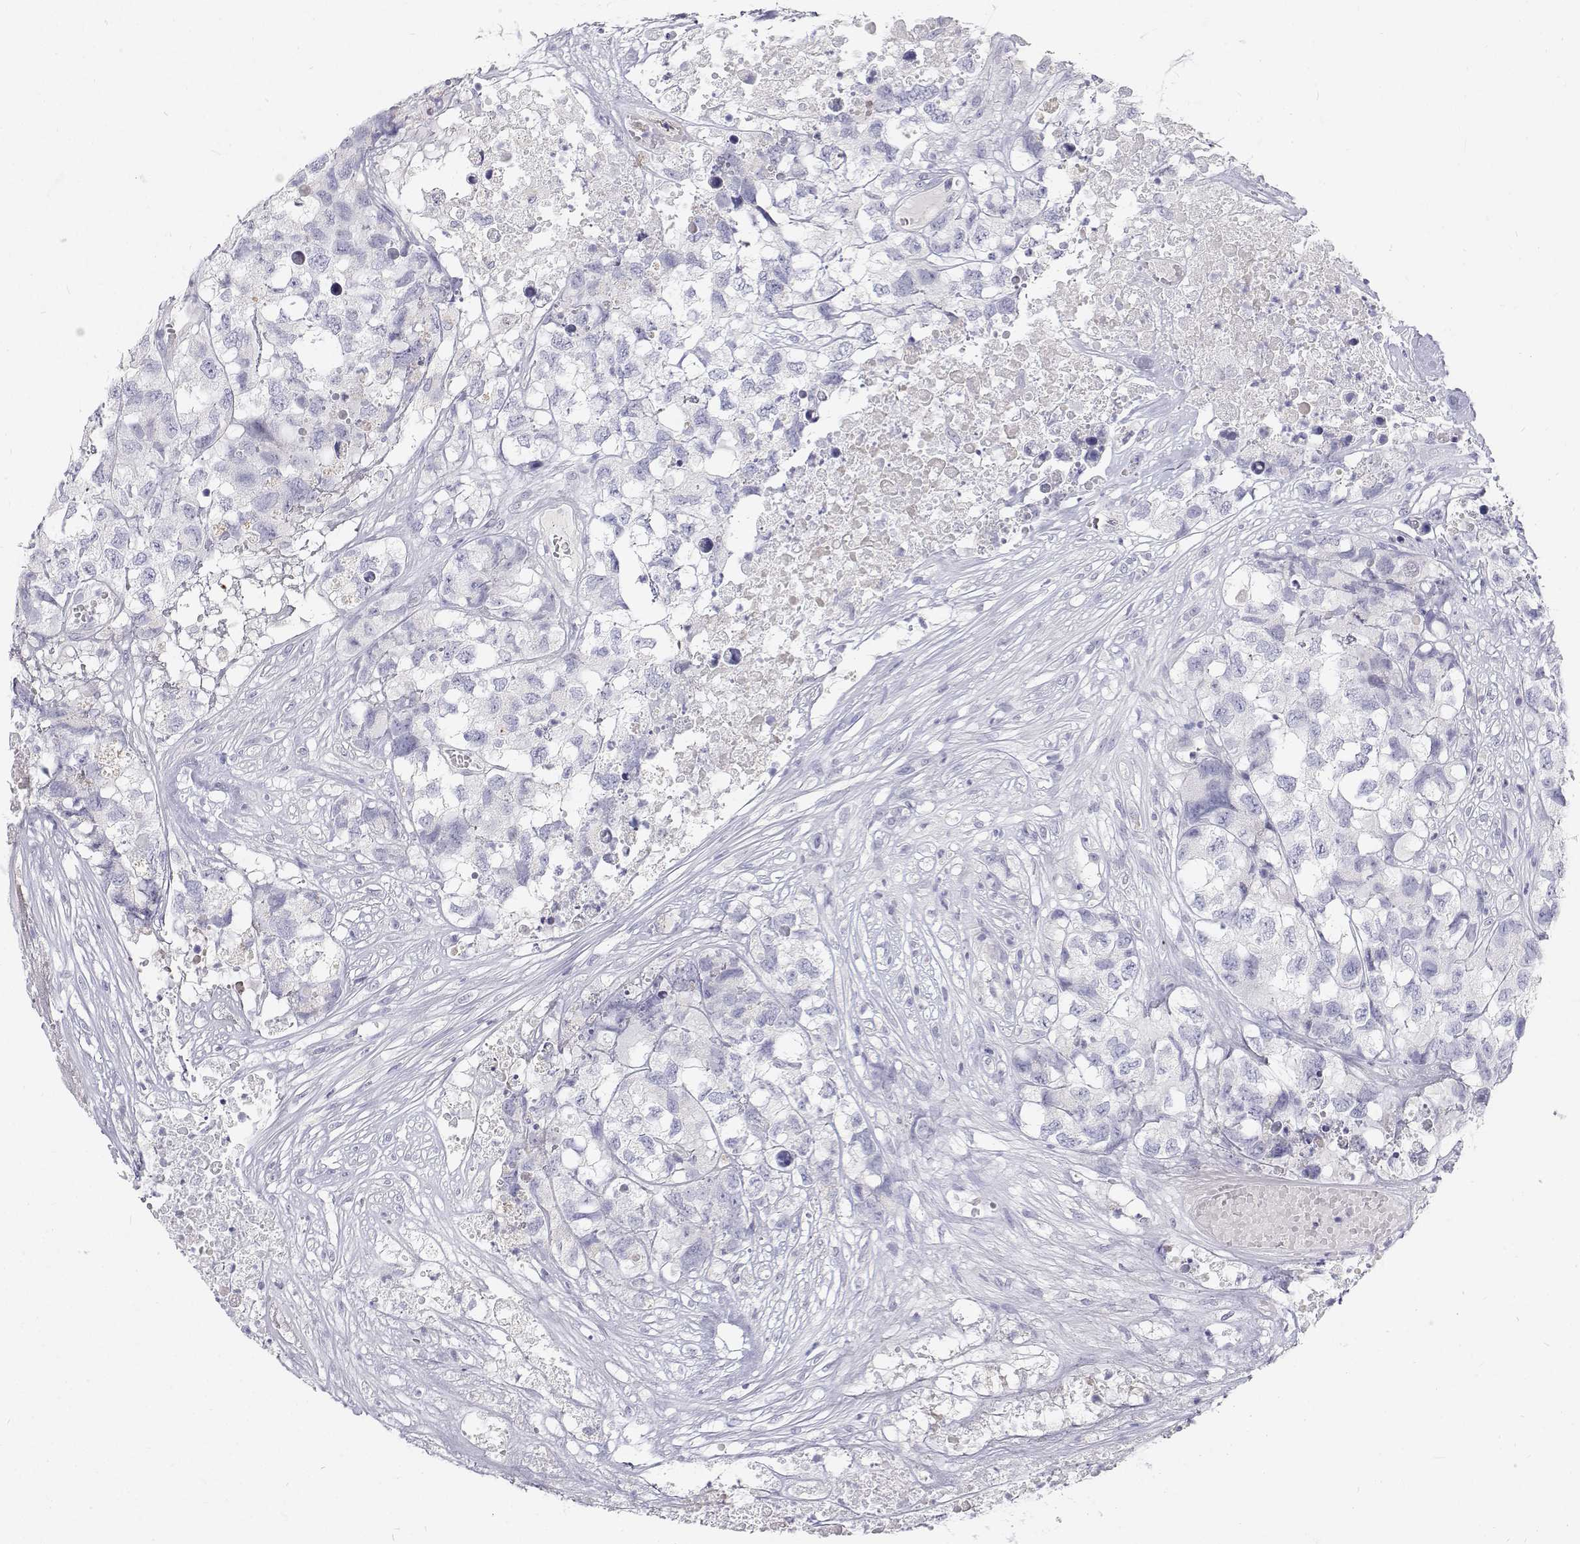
{"staining": {"intensity": "negative", "quantity": "none", "location": "none"}, "tissue": "testis cancer", "cell_type": "Tumor cells", "image_type": "cancer", "snomed": [{"axis": "morphology", "description": "Carcinoma, Embryonal, NOS"}, {"axis": "topography", "description": "Testis"}], "caption": "High magnification brightfield microscopy of testis embryonal carcinoma stained with DAB (brown) and counterstained with hematoxylin (blue): tumor cells show no significant staining.", "gene": "NCR2", "patient": {"sex": "male", "age": 83}}